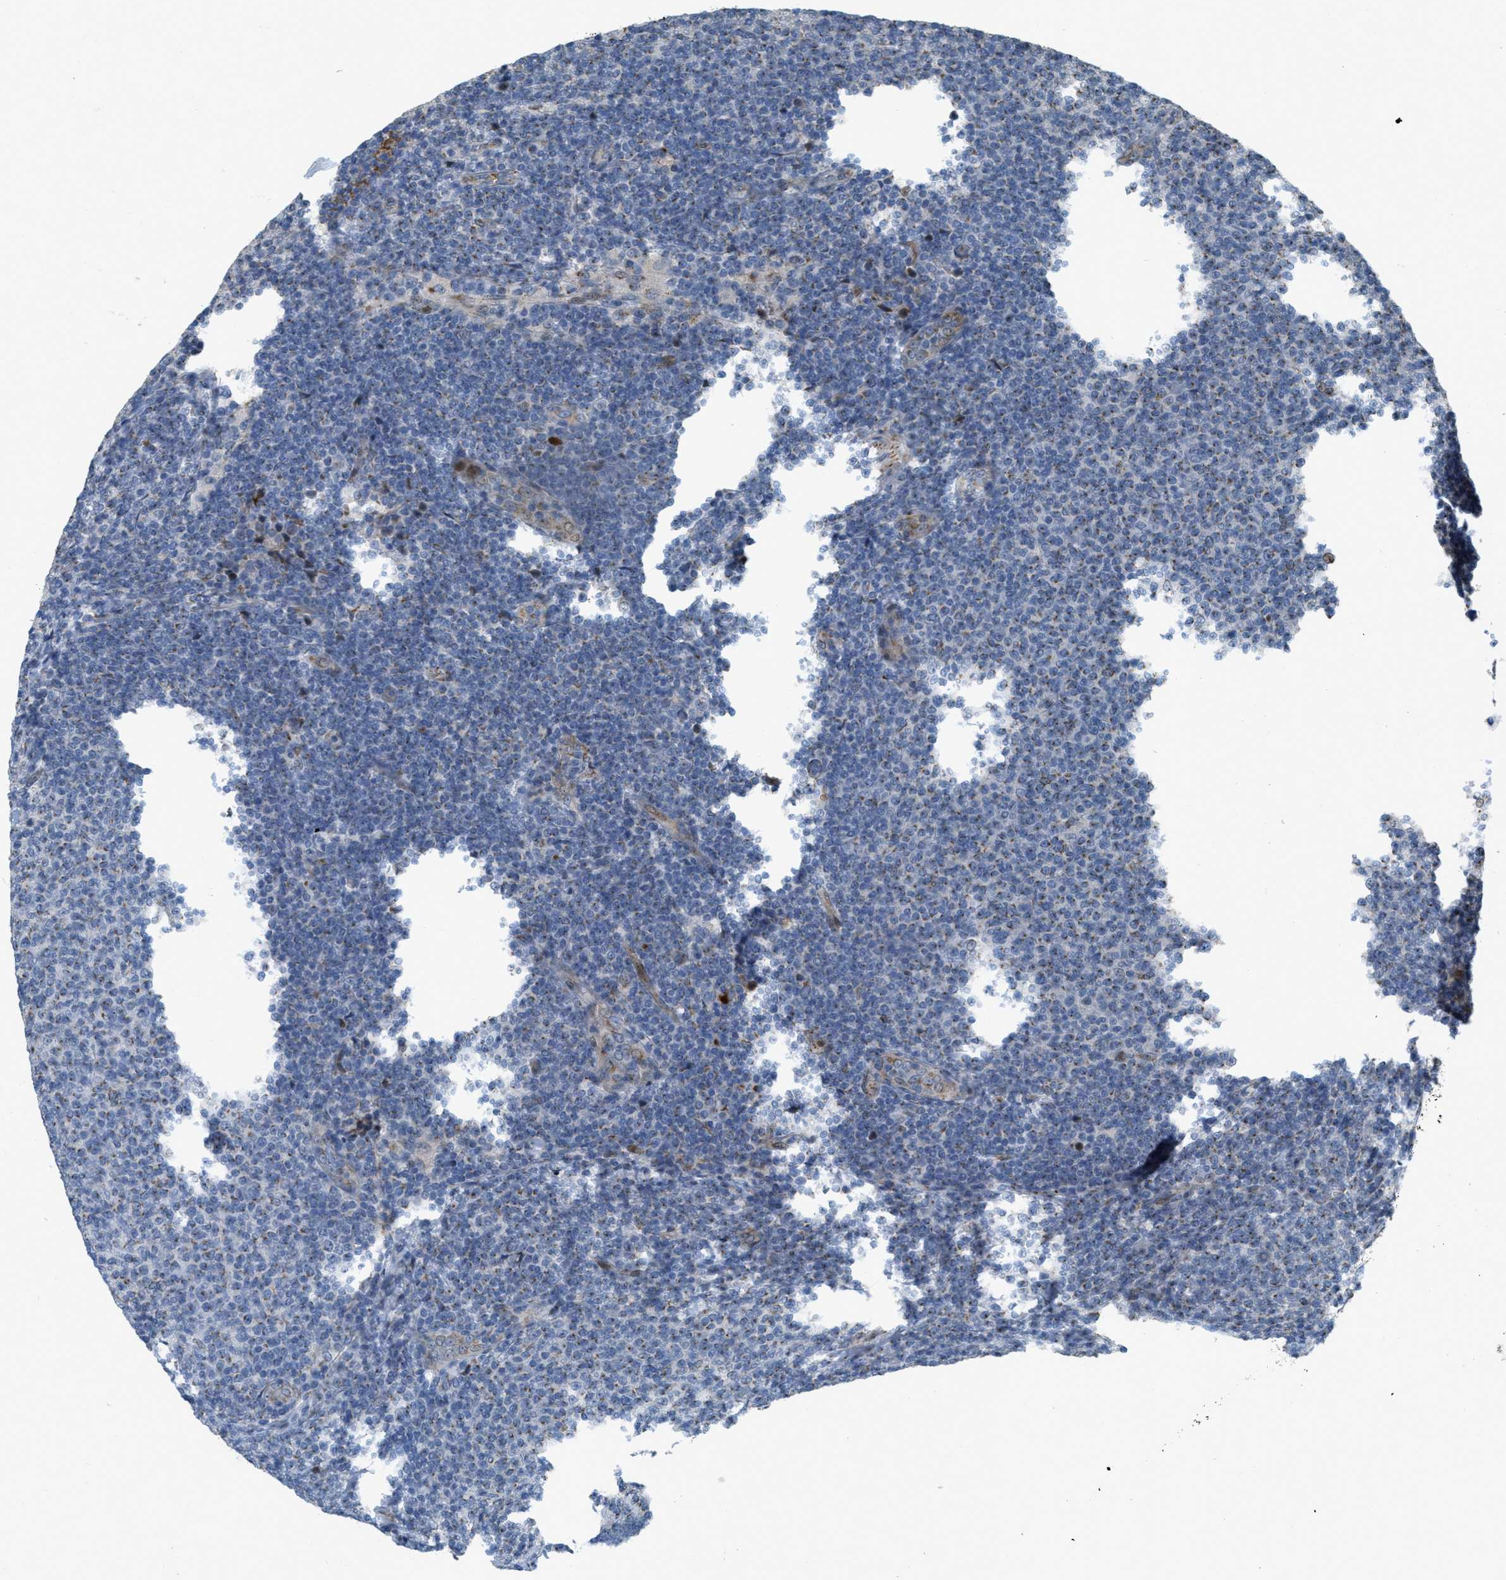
{"staining": {"intensity": "moderate", "quantity": "25%-75%", "location": "cytoplasmic/membranous"}, "tissue": "lymphoma", "cell_type": "Tumor cells", "image_type": "cancer", "snomed": [{"axis": "morphology", "description": "Malignant lymphoma, non-Hodgkin's type, Low grade"}, {"axis": "topography", "description": "Lymph node"}], "caption": "A brown stain labels moderate cytoplasmic/membranous staining of a protein in human low-grade malignant lymphoma, non-Hodgkin's type tumor cells.", "gene": "ZFPL1", "patient": {"sex": "male", "age": 66}}